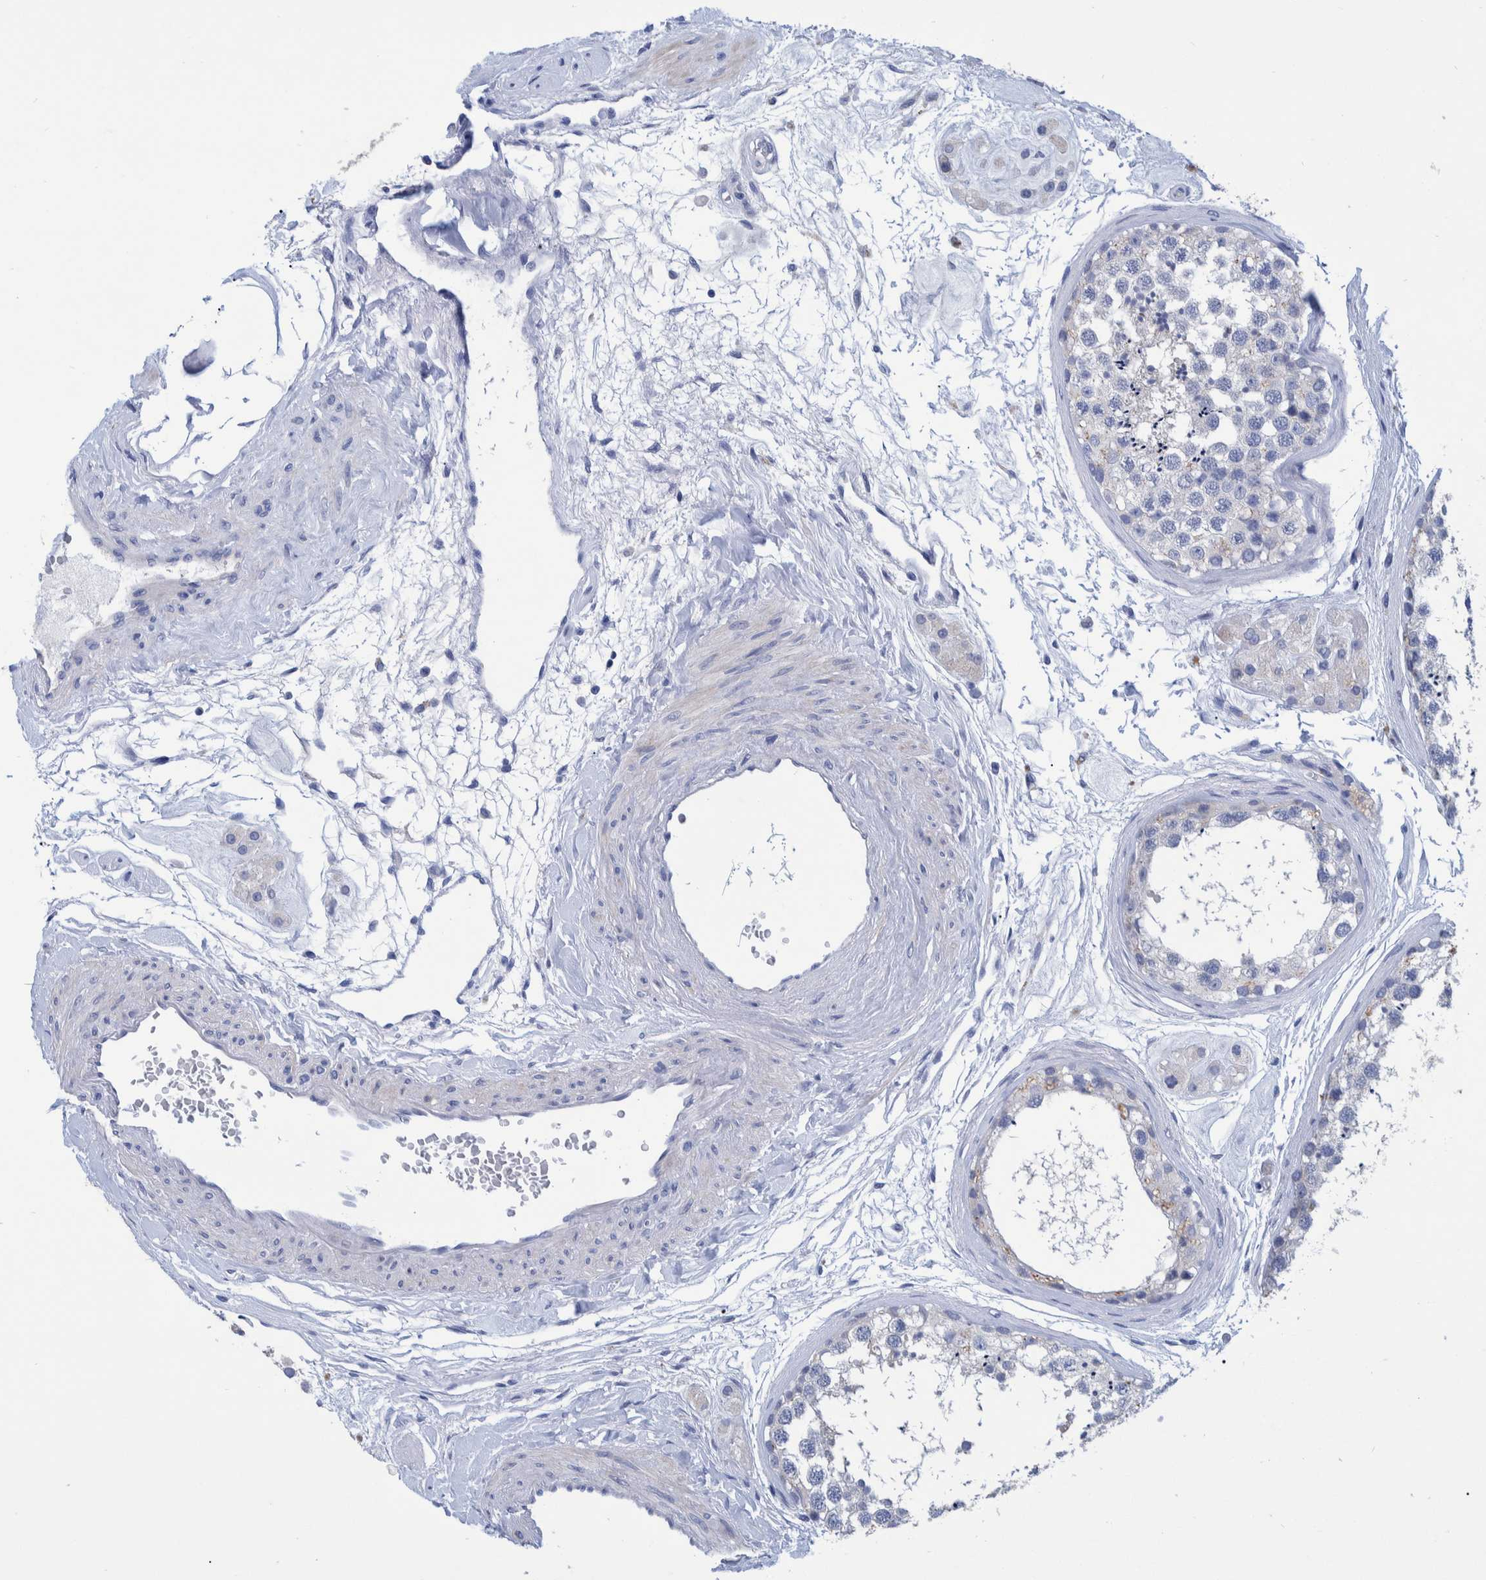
{"staining": {"intensity": "negative", "quantity": "none", "location": "none"}, "tissue": "testis", "cell_type": "Cells in seminiferous ducts", "image_type": "normal", "snomed": [{"axis": "morphology", "description": "Normal tissue, NOS"}, {"axis": "topography", "description": "Testis"}], "caption": "Cells in seminiferous ducts show no significant protein positivity in benign testis. (Brightfield microscopy of DAB (3,3'-diaminobenzidine) IHC at high magnification).", "gene": "MKS1", "patient": {"sex": "male", "age": 56}}